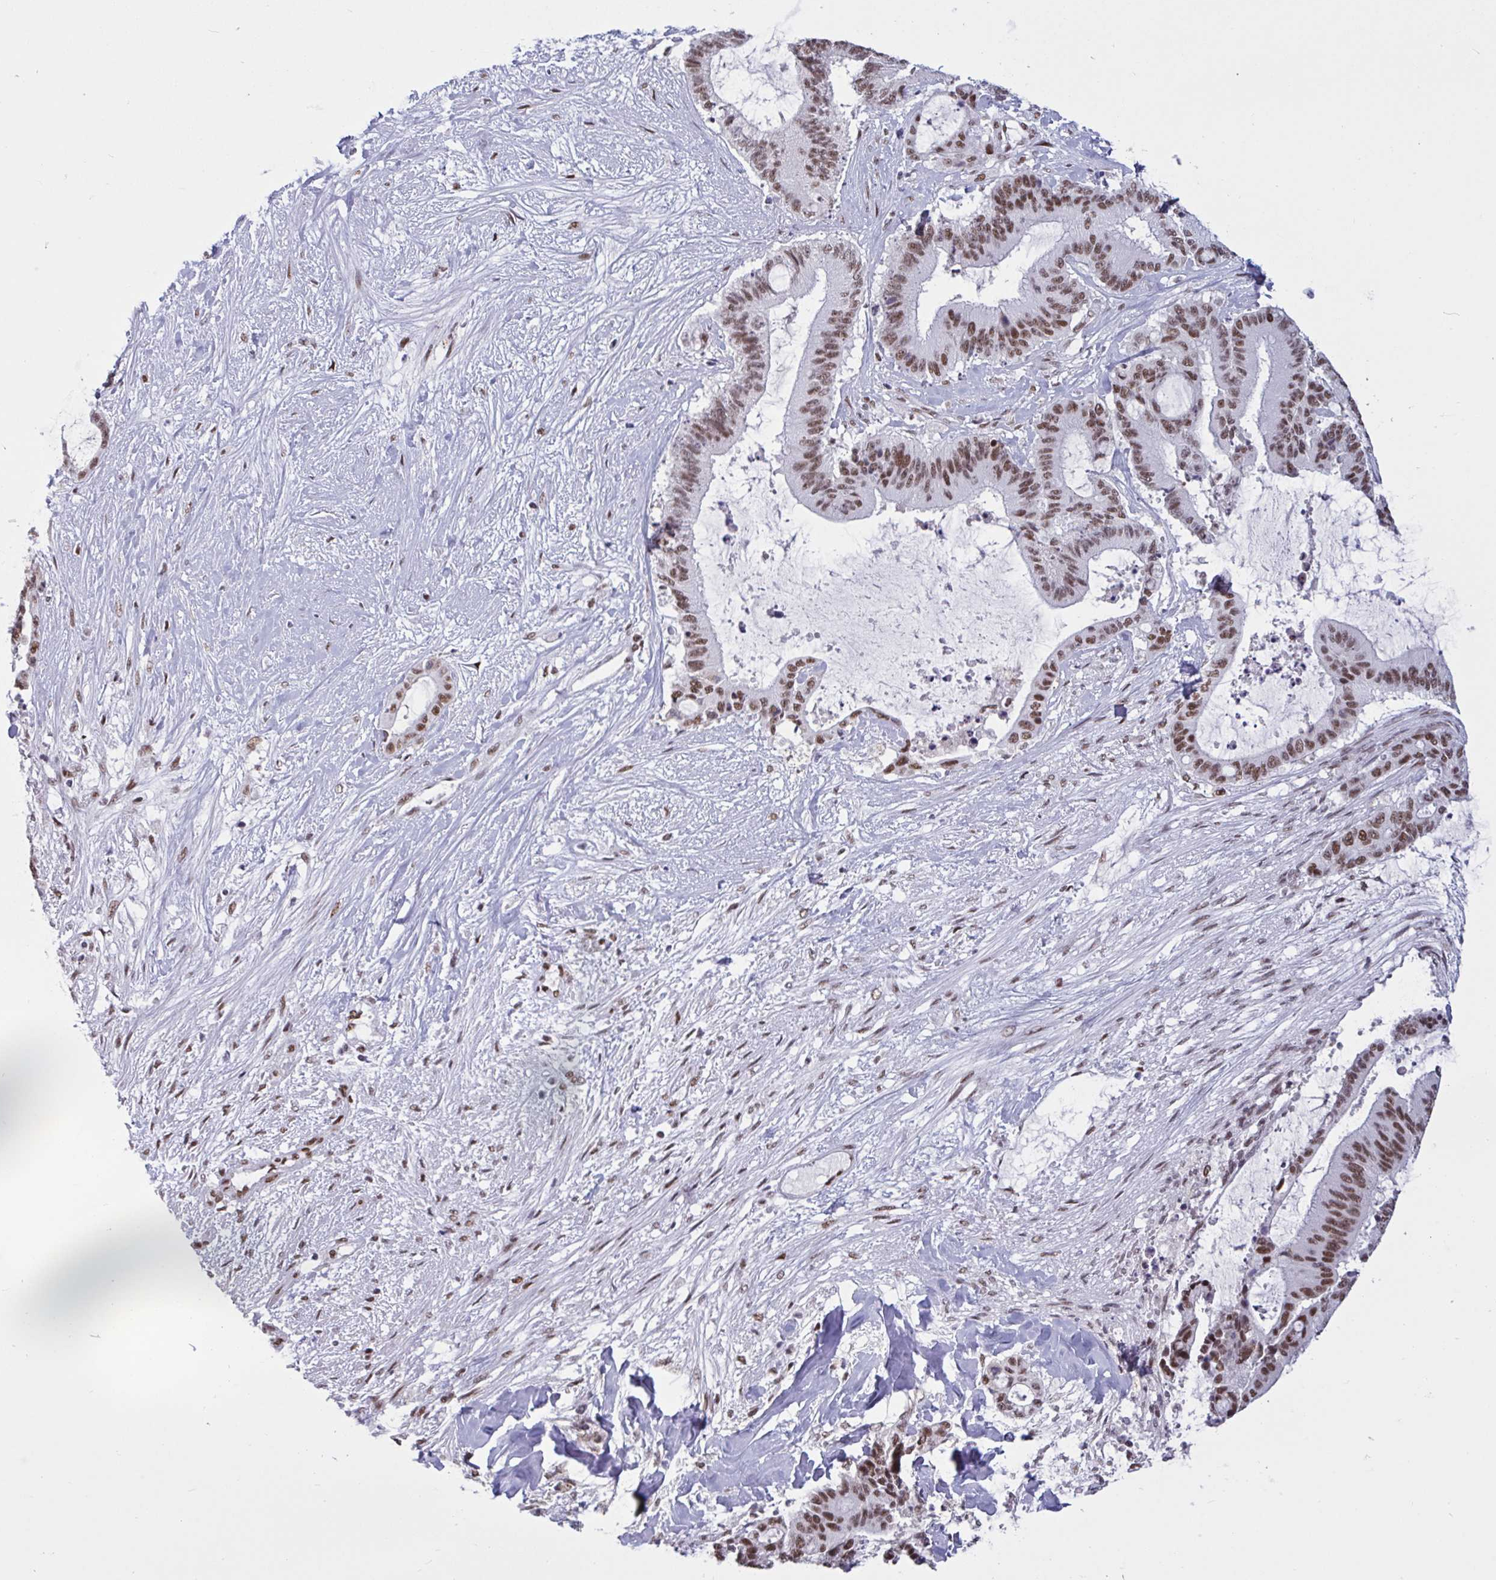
{"staining": {"intensity": "moderate", "quantity": "25%-75%", "location": "nuclear"}, "tissue": "liver cancer", "cell_type": "Tumor cells", "image_type": "cancer", "snomed": [{"axis": "morphology", "description": "Normal tissue, NOS"}, {"axis": "morphology", "description": "Cholangiocarcinoma"}, {"axis": "topography", "description": "Liver"}, {"axis": "topography", "description": "Peripheral nerve tissue"}], "caption": "Immunohistochemical staining of cholangiocarcinoma (liver) demonstrates moderate nuclear protein positivity in approximately 25%-75% of tumor cells.", "gene": "CBFA2T2", "patient": {"sex": "female", "age": 73}}